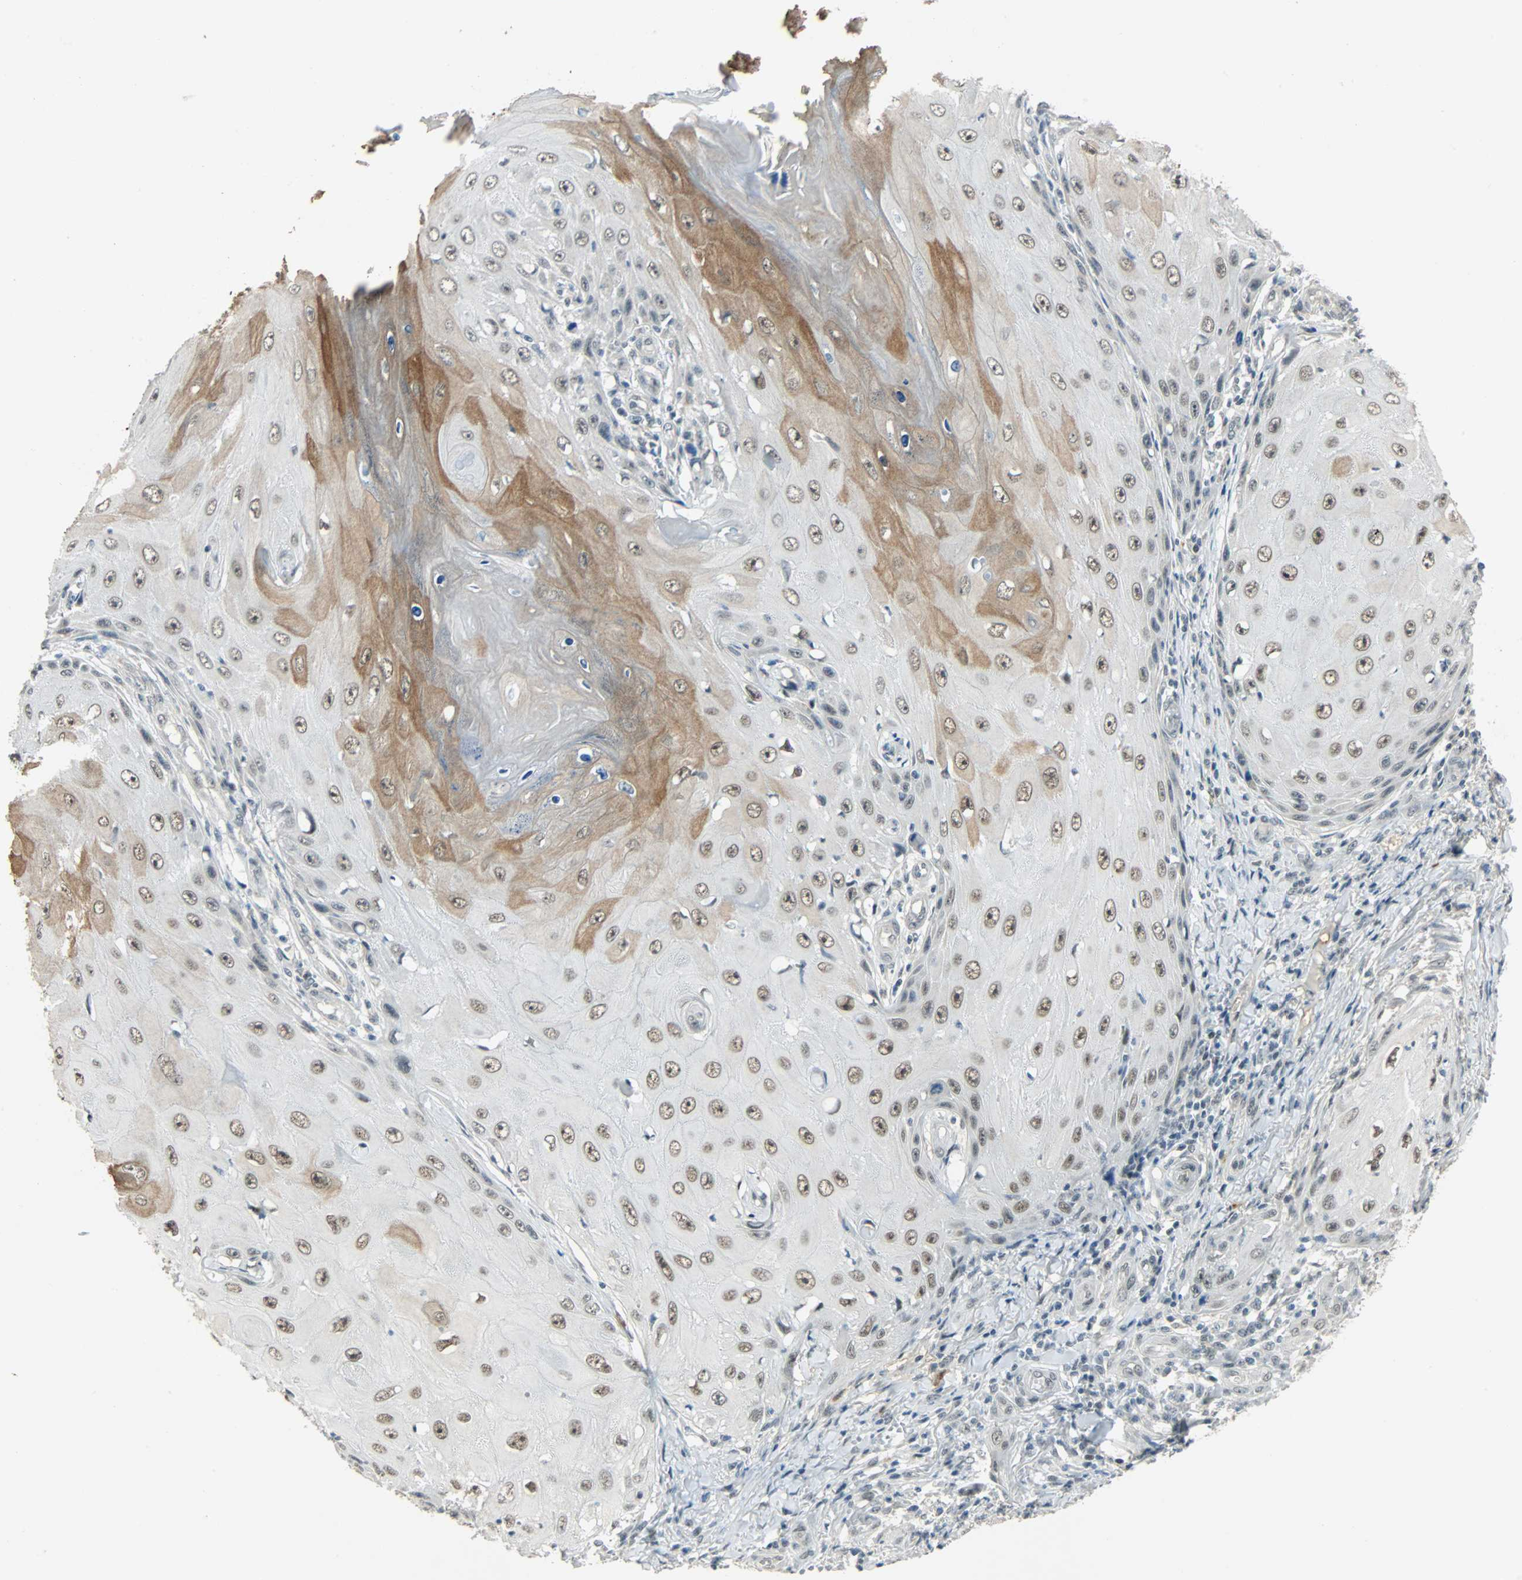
{"staining": {"intensity": "moderate", "quantity": ">75%", "location": "cytoplasmic/membranous,nuclear"}, "tissue": "skin cancer", "cell_type": "Tumor cells", "image_type": "cancer", "snomed": [{"axis": "morphology", "description": "Squamous cell carcinoma, NOS"}, {"axis": "topography", "description": "Skin"}], "caption": "Approximately >75% of tumor cells in human skin cancer display moderate cytoplasmic/membranous and nuclear protein staining as visualized by brown immunohistochemical staining.", "gene": "NELFE", "patient": {"sex": "female", "age": 73}}